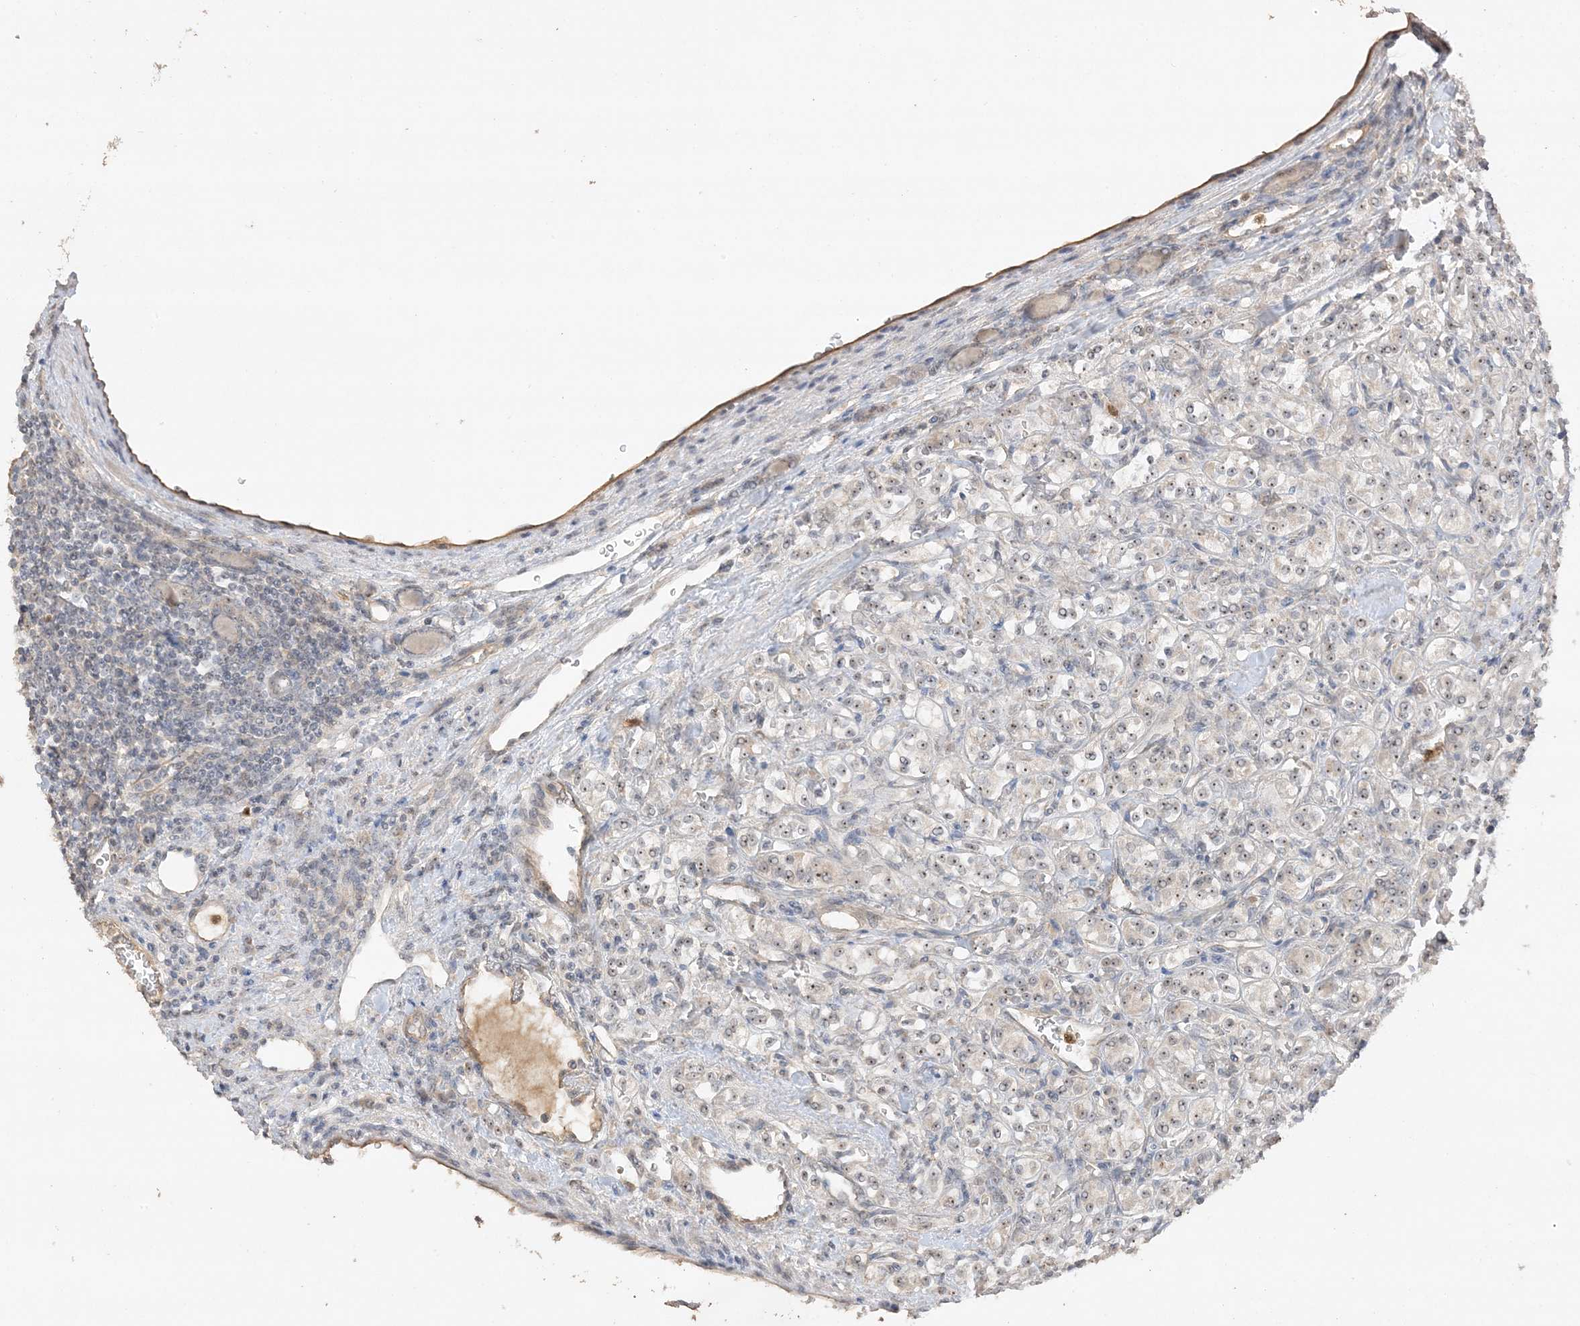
{"staining": {"intensity": "weak", "quantity": "25%-75%", "location": "nuclear"}, "tissue": "renal cancer", "cell_type": "Tumor cells", "image_type": "cancer", "snomed": [{"axis": "morphology", "description": "Adenocarcinoma, NOS"}, {"axis": "topography", "description": "Kidney"}], "caption": "Immunohistochemical staining of renal cancer (adenocarcinoma) displays low levels of weak nuclear positivity in about 25%-75% of tumor cells.", "gene": "DDX18", "patient": {"sex": "male", "age": 77}}